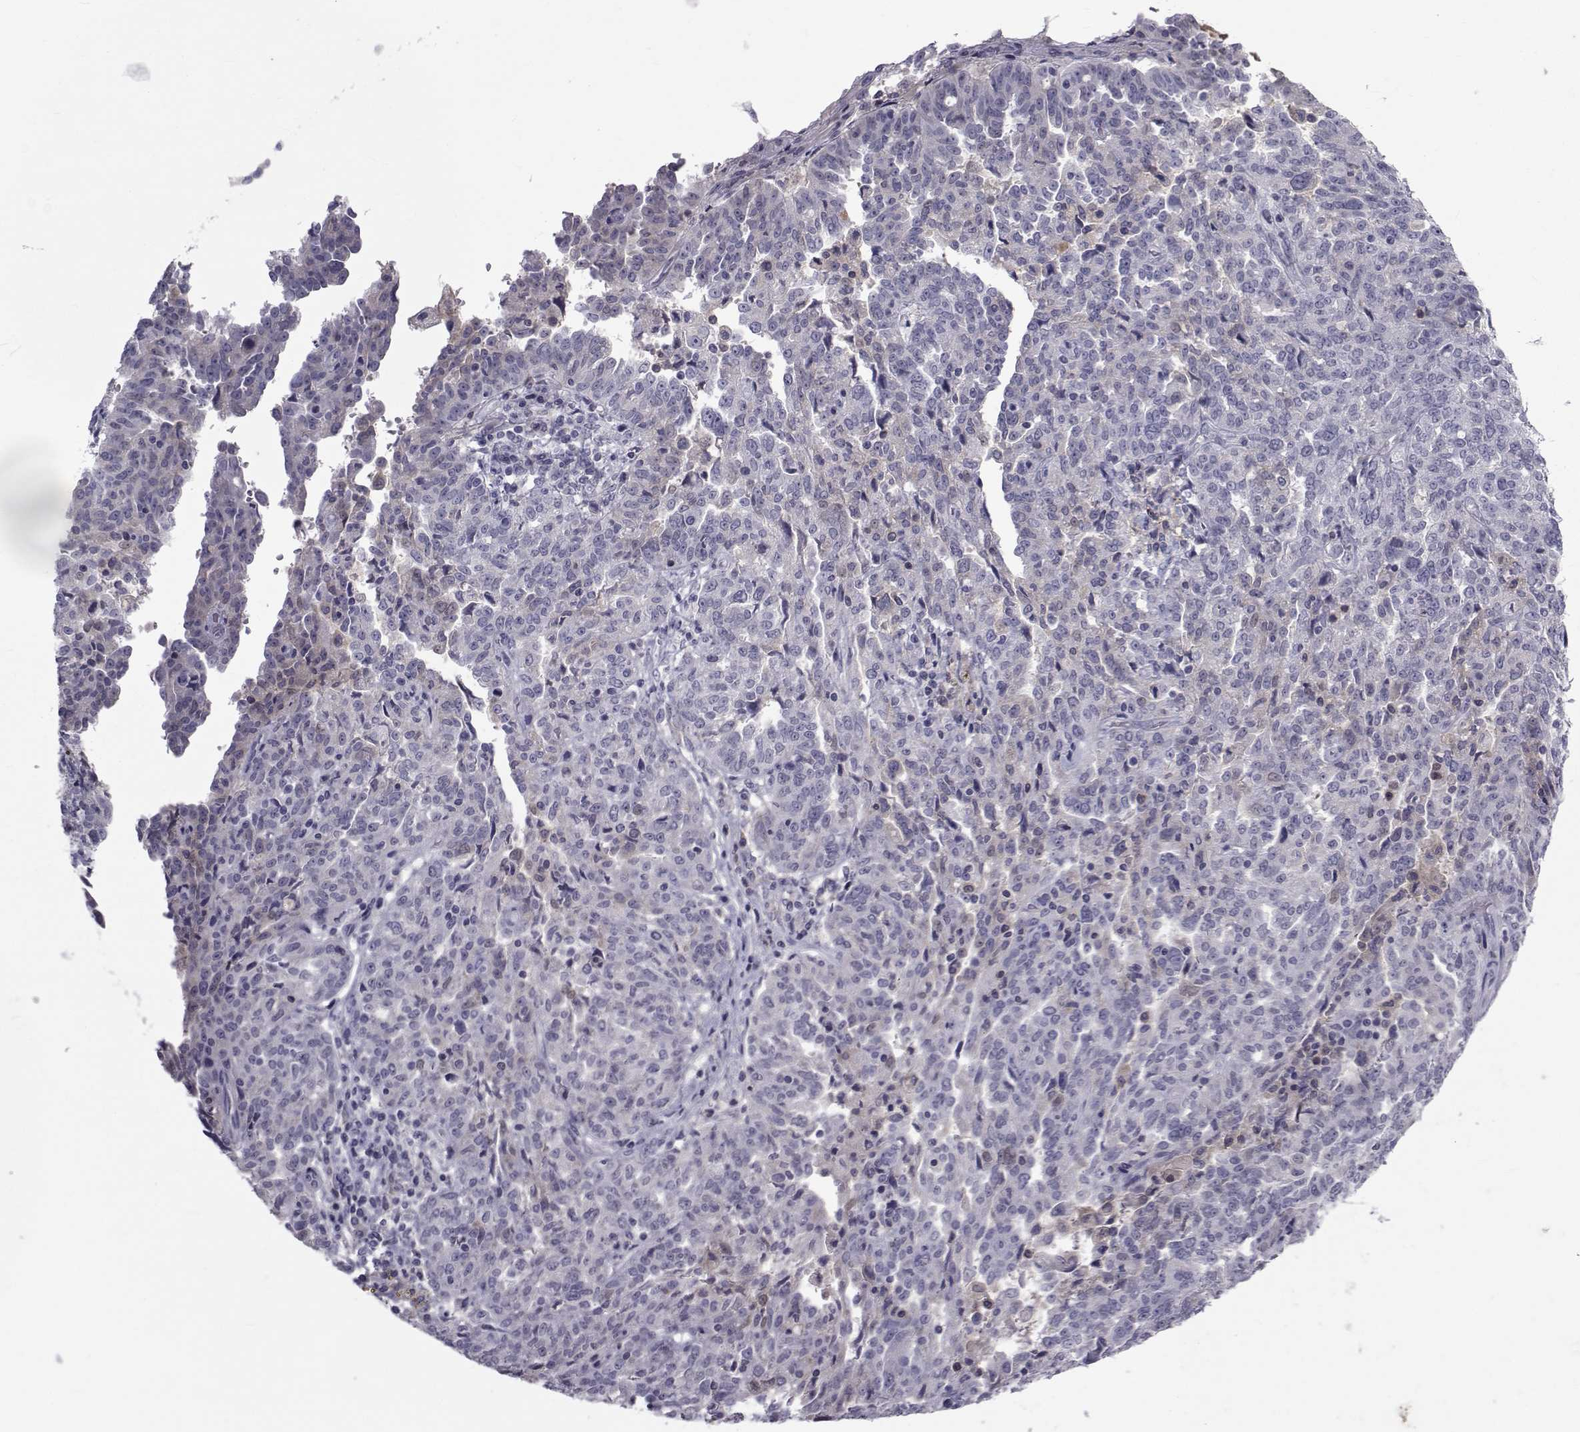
{"staining": {"intensity": "negative", "quantity": "none", "location": "none"}, "tissue": "ovarian cancer", "cell_type": "Tumor cells", "image_type": "cancer", "snomed": [{"axis": "morphology", "description": "Cystadenocarcinoma, serous, NOS"}, {"axis": "topography", "description": "Ovary"}], "caption": "Tumor cells show no significant protein expression in serous cystadenocarcinoma (ovarian). (DAB immunohistochemistry (IHC) visualized using brightfield microscopy, high magnification).", "gene": "PAX2", "patient": {"sex": "female", "age": 67}}